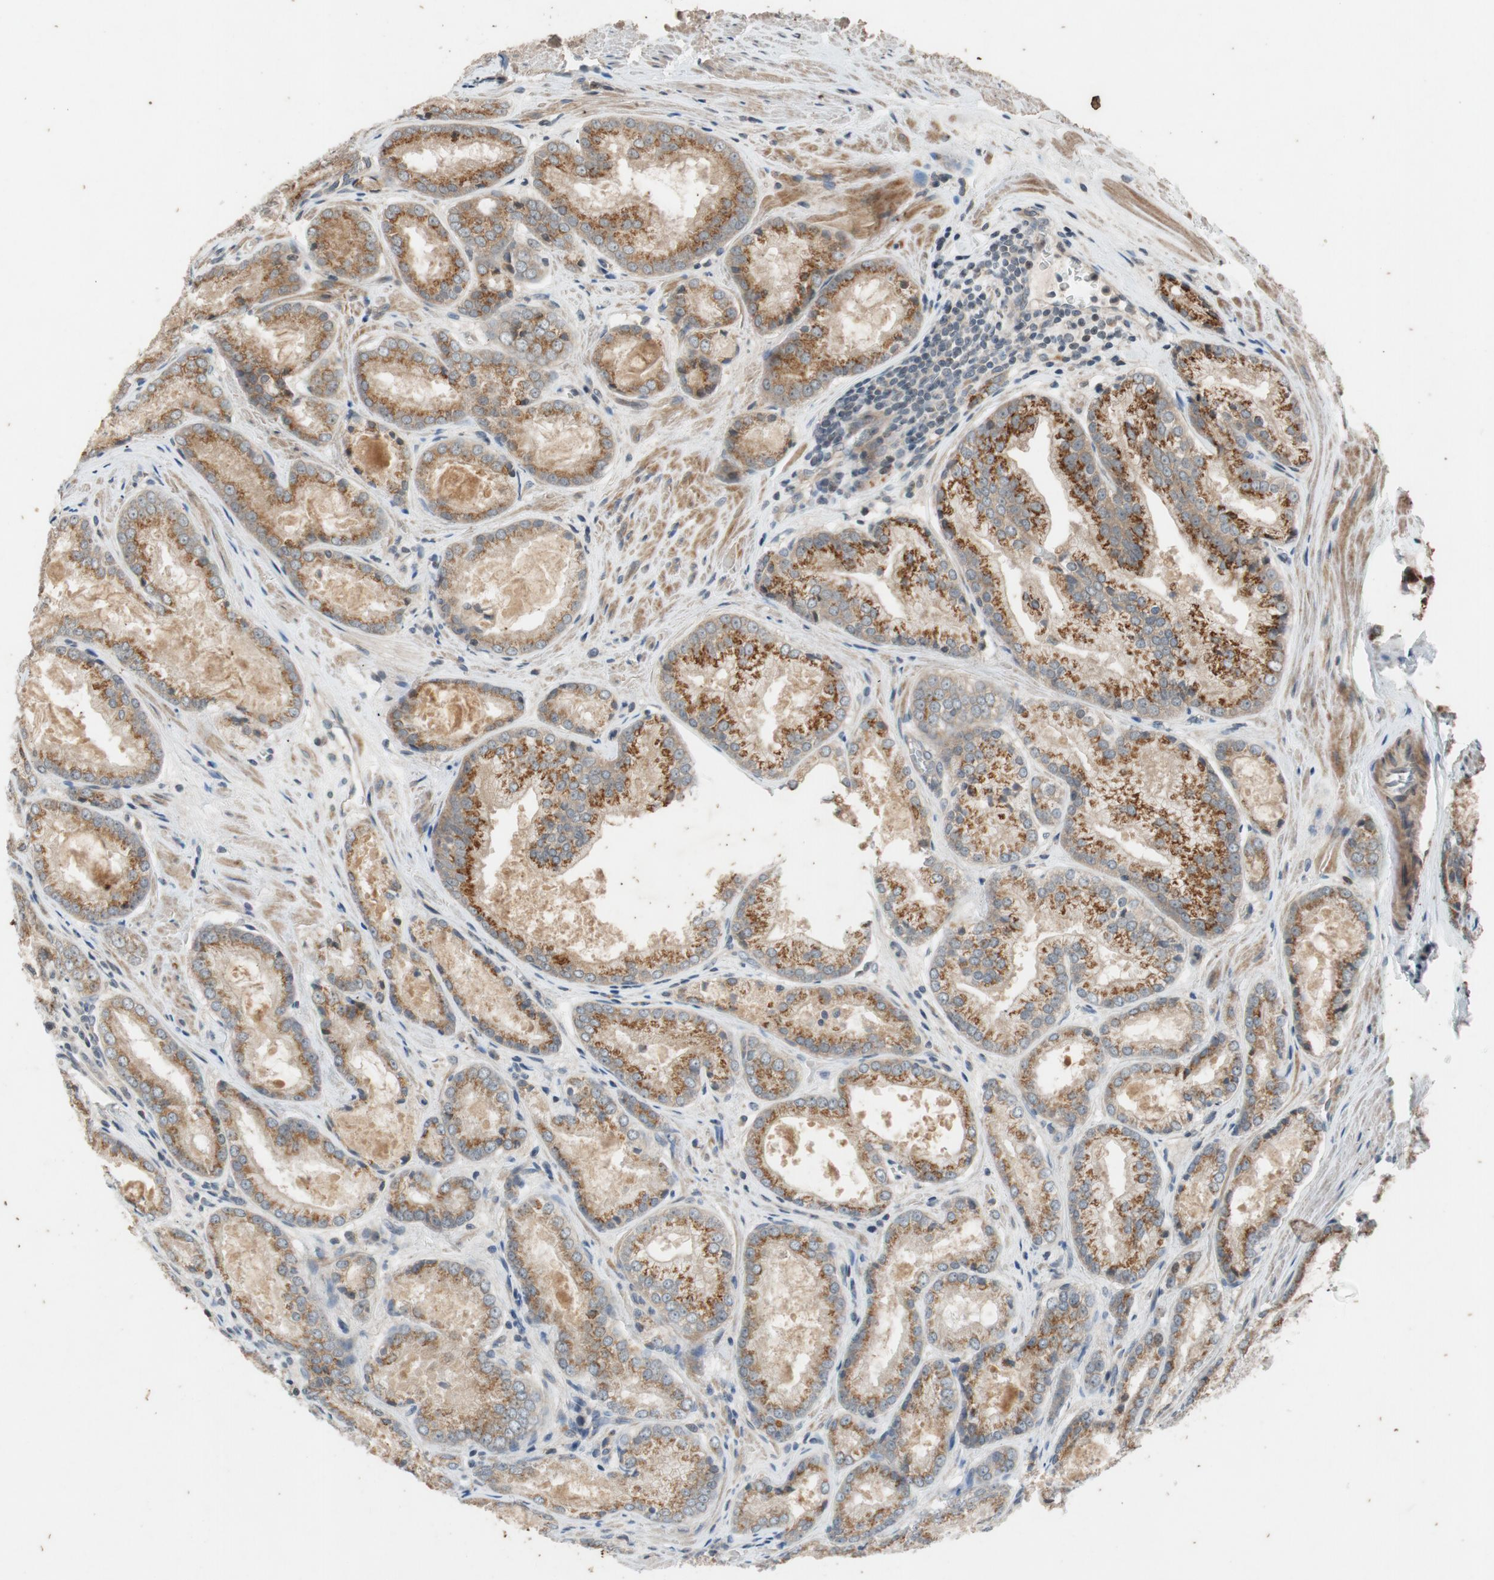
{"staining": {"intensity": "moderate", "quantity": ">75%", "location": "cytoplasmic/membranous"}, "tissue": "prostate cancer", "cell_type": "Tumor cells", "image_type": "cancer", "snomed": [{"axis": "morphology", "description": "Adenocarcinoma, Low grade"}, {"axis": "topography", "description": "Prostate"}], "caption": "The immunohistochemical stain labels moderate cytoplasmic/membranous staining in tumor cells of prostate adenocarcinoma (low-grade) tissue. (IHC, brightfield microscopy, high magnification).", "gene": "ATP2C1", "patient": {"sex": "male", "age": 64}}